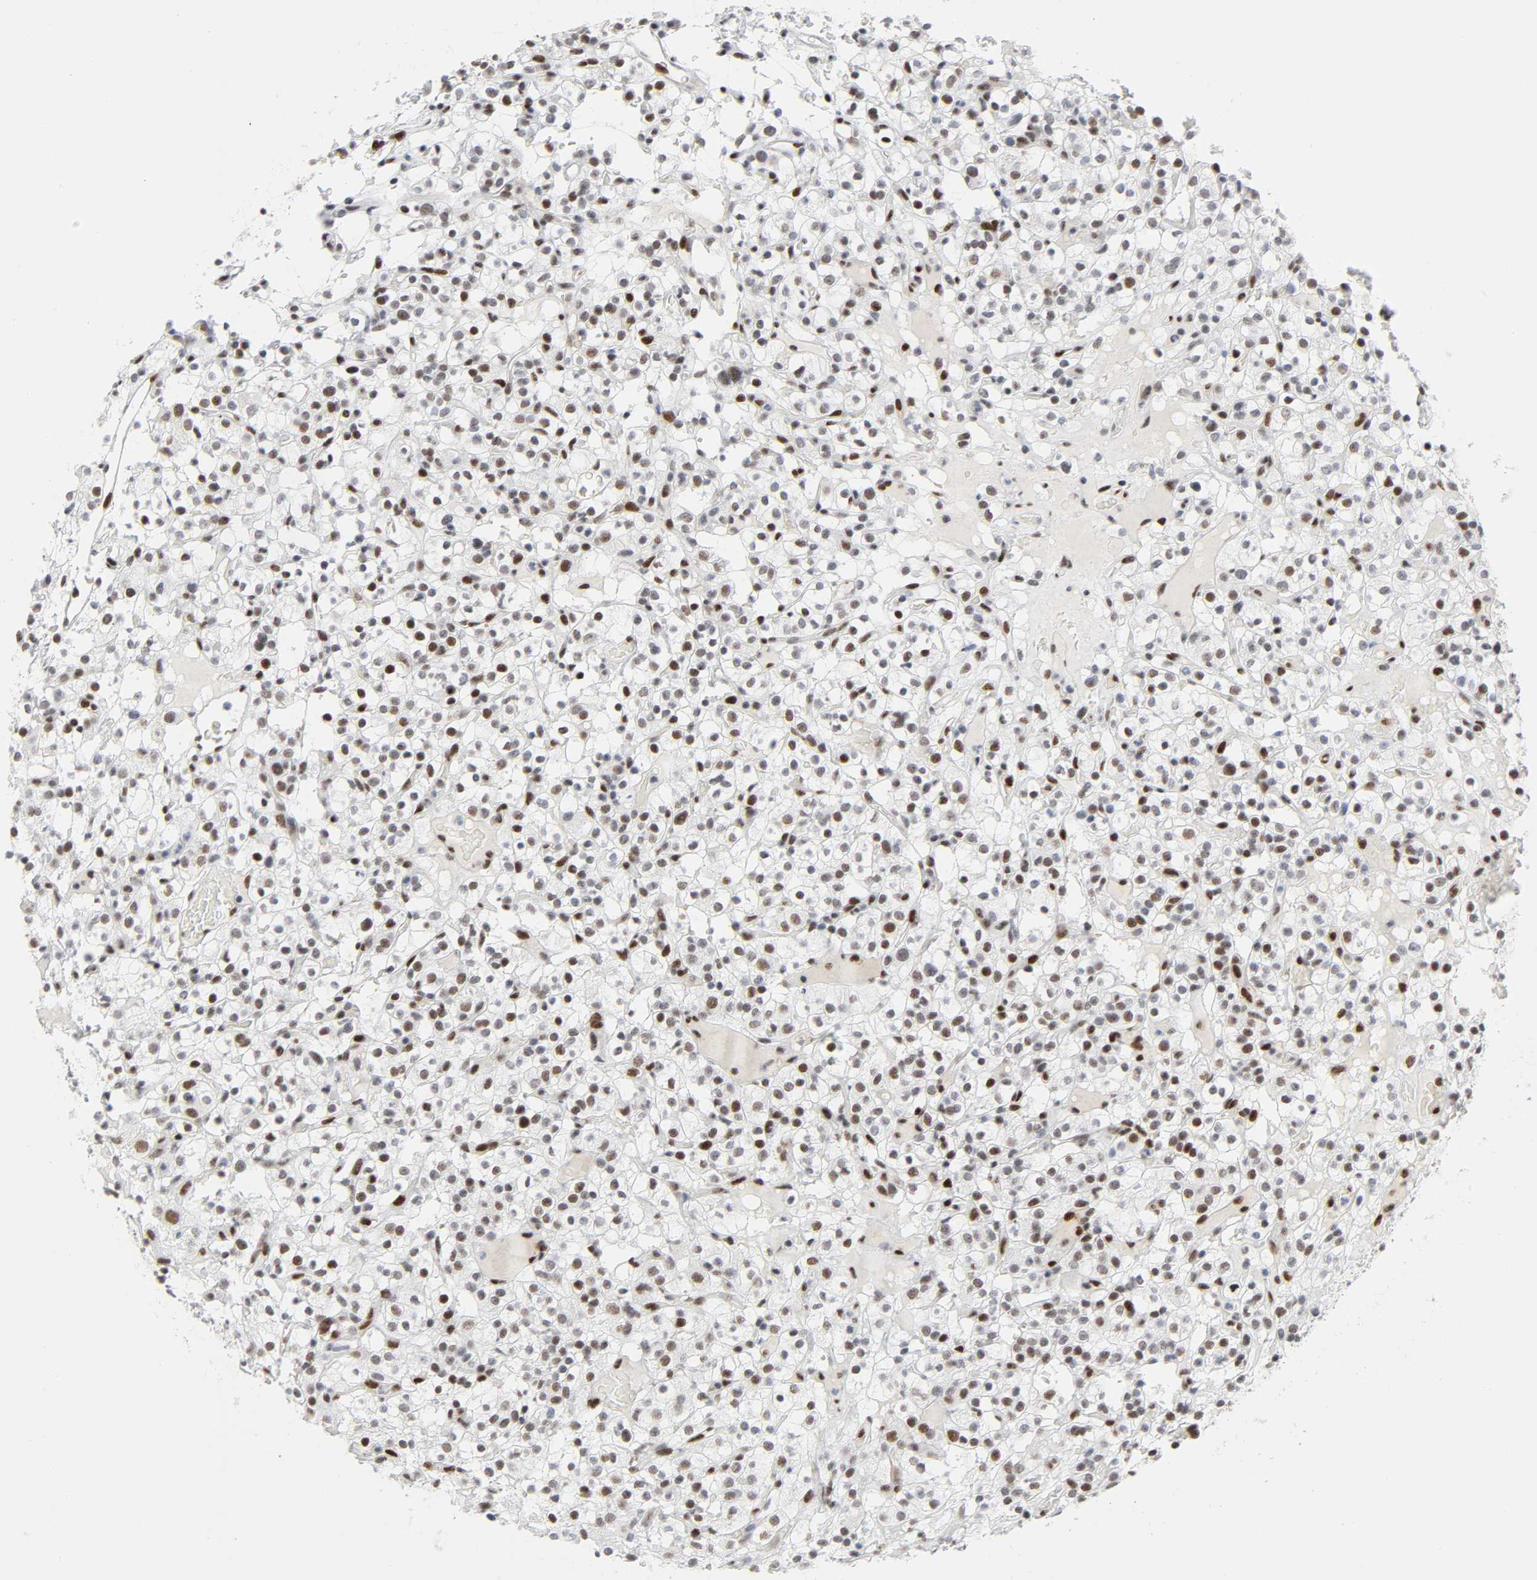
{"staining": {"intensity": "strong", "quantity": ">75%", "location": "nuclear"}, "tissue": "renal cancer", "cell_type": "Tumor cells", "image_type": "cancer", "snomed": [{"axis": "morphology", "description": "Normal tissue, NOS"}, {"axis": "morphology", "description": "Adenocarcinoma, NOS"}, {"axis": "topography", "description": "Kidney"}], "caption": "DAB (3,3'-diaminobenzidine) immunohistochemical staining of human renal adenocarcinoma exhibits strong nuclear protein staining in approximately >75% of tumor cells. (Brightfield microscopy of DAB IHC at high magnification).", "gene": "HSF1", "patient": {"sex": "female", "age": 72}}